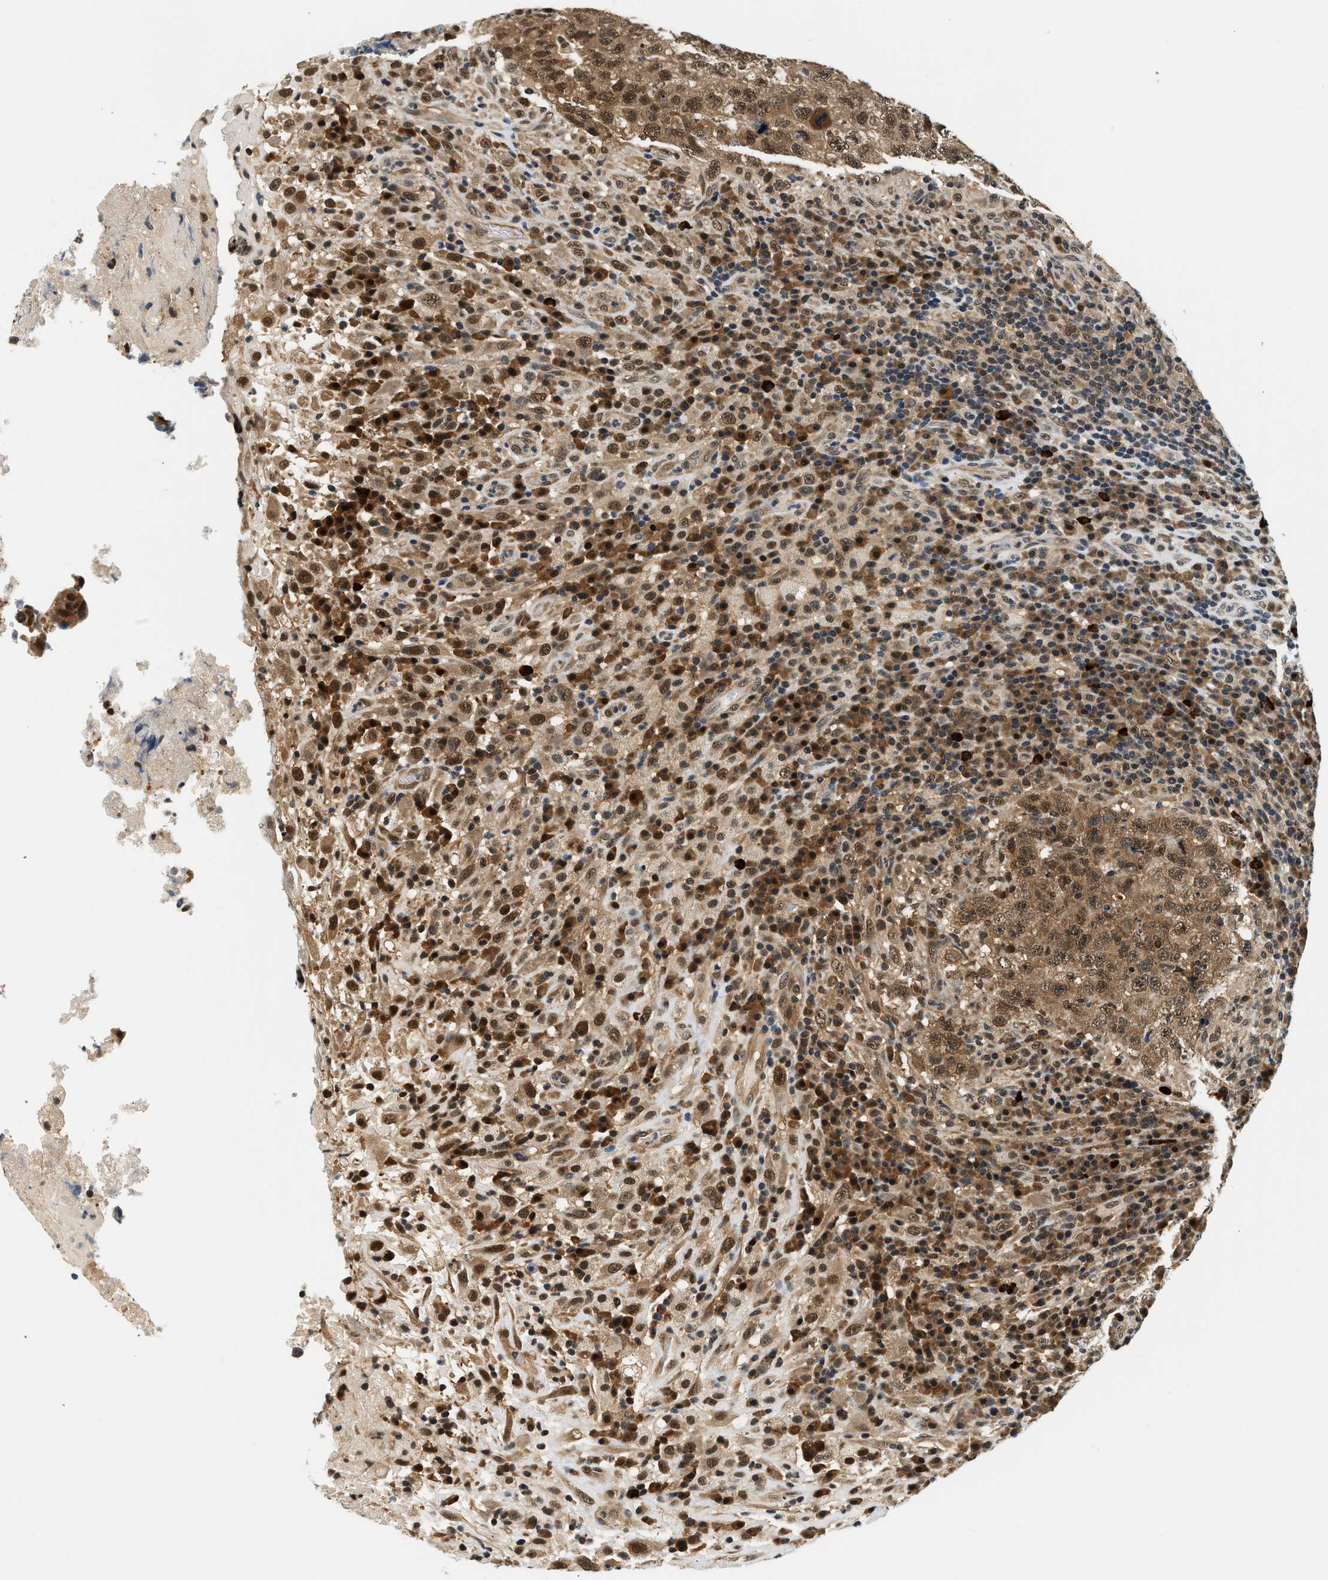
{"staining": {"intensity": "strong", "quantity": ">75%", "location": "cytoplasmic/membranous,nuclear"}, "tissue": "testis cancer", "cell_type": "Tumor cells", "image_type": "cancer", "snomed": [{"axis": "morphology", "description": "Necrosis, NOS"}, {"axis": "morphology", "description": "Carcinoma, Embryonal, NOS"}, {"axis": "topography", "description": "Testis"}], "caption": "Strong cytoplasmic/membranous and nuclear positivity for a protein is identified in approximately >75% of tumor cells of embryonal carcinoma (testis) using IHC.", "gene": "PSMD3", "patient": {"sex": "male", "age": 19}}